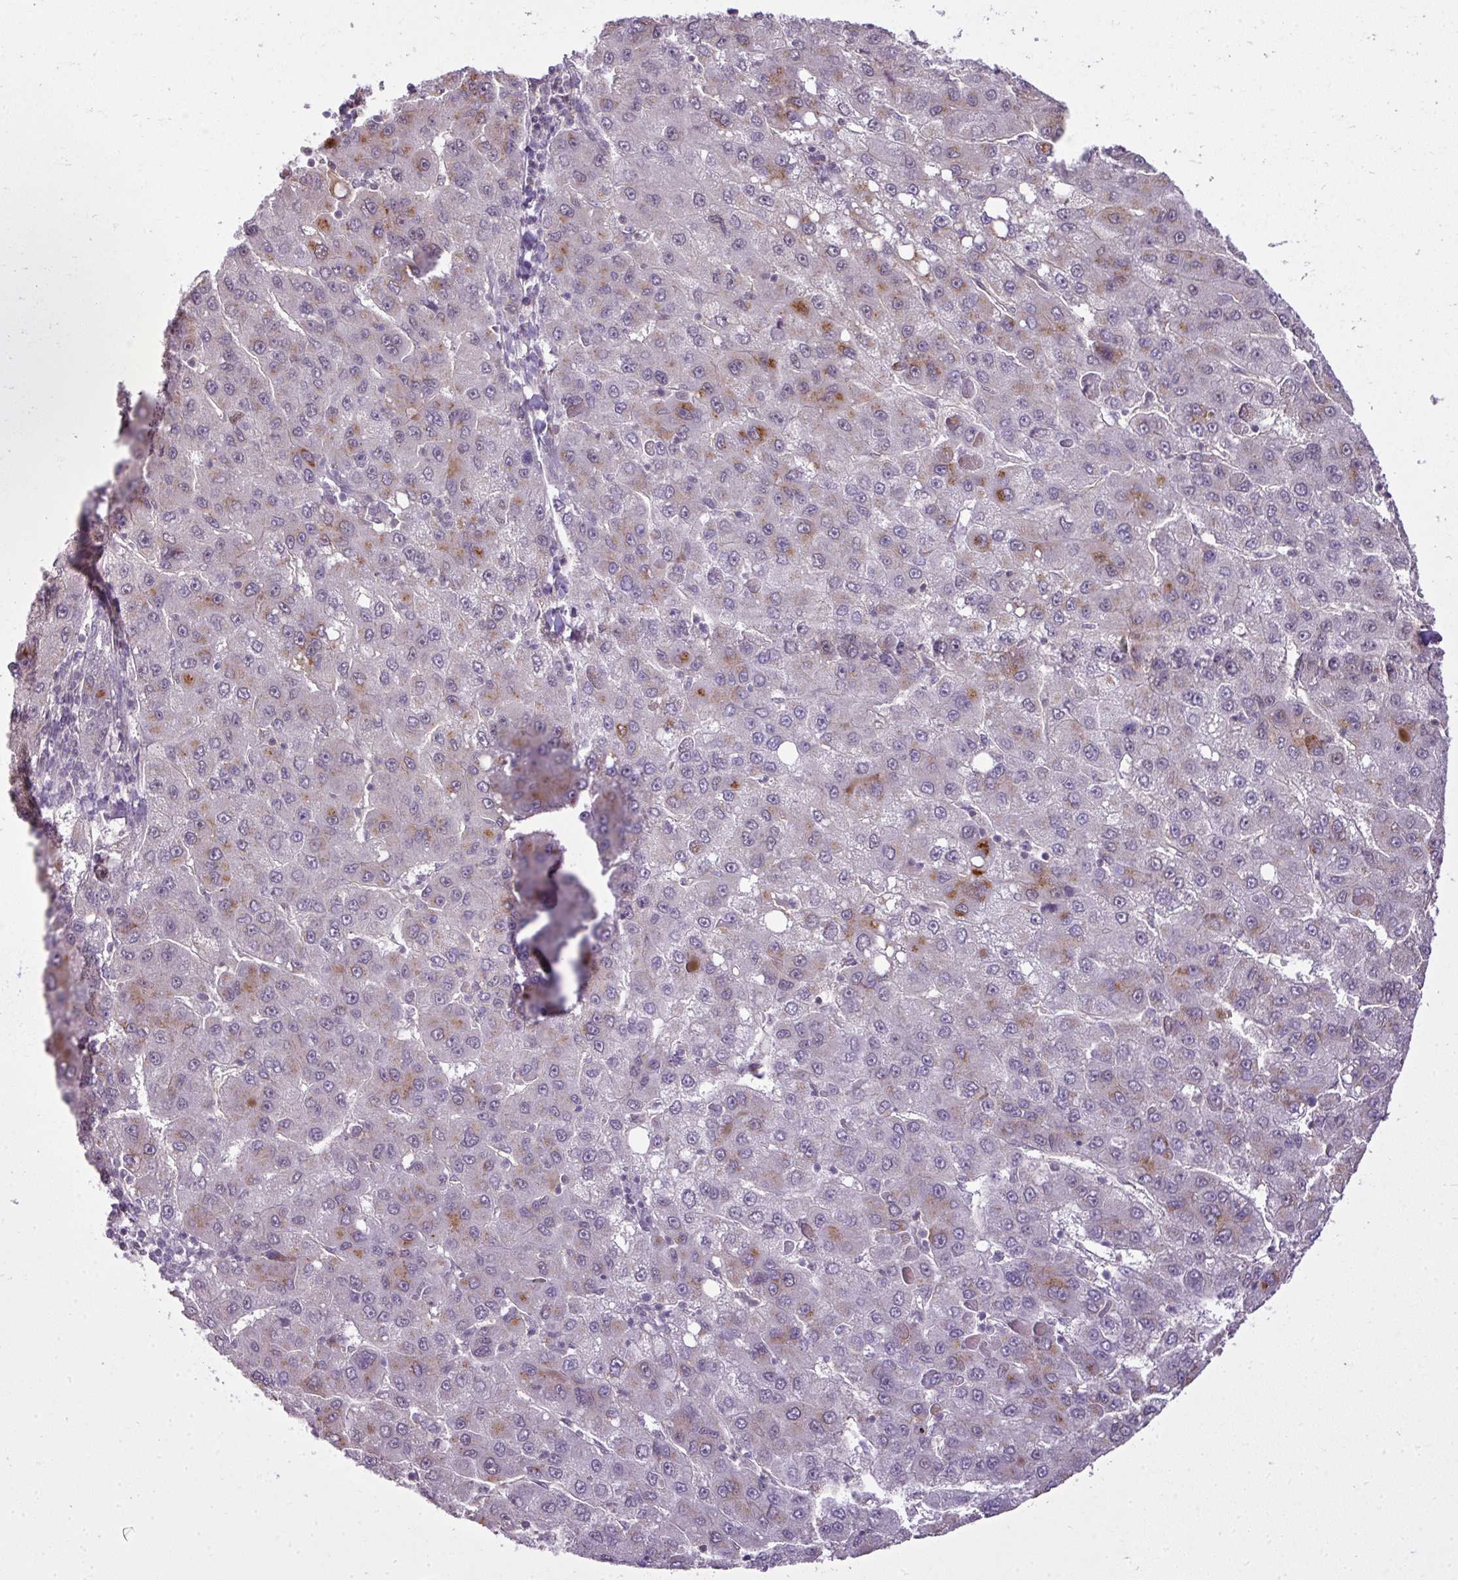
{"staining": {"intensity": "moderate", "quantity": "<25%", "location": "cytoplasmic/membranous"}, "tissue": "liver cancer", "cell_type": "Tumor cells", "image_type": "cancer", "snomed": [{"axis": "morphology", "description": "Carcinoma, Hepatocellular, NOS"}, {"axis": "topography", "description": "Liver"}], "caption": "This is a histology image of immunohistochemistry (IHC) staining of liver cancer (hepatocellular carcinoma), which shows moderate expression in the cytoplasmic/membranous of tumor cells.", "gene": "C19orf33", "patient": {"sex": "female", "age": 82}}